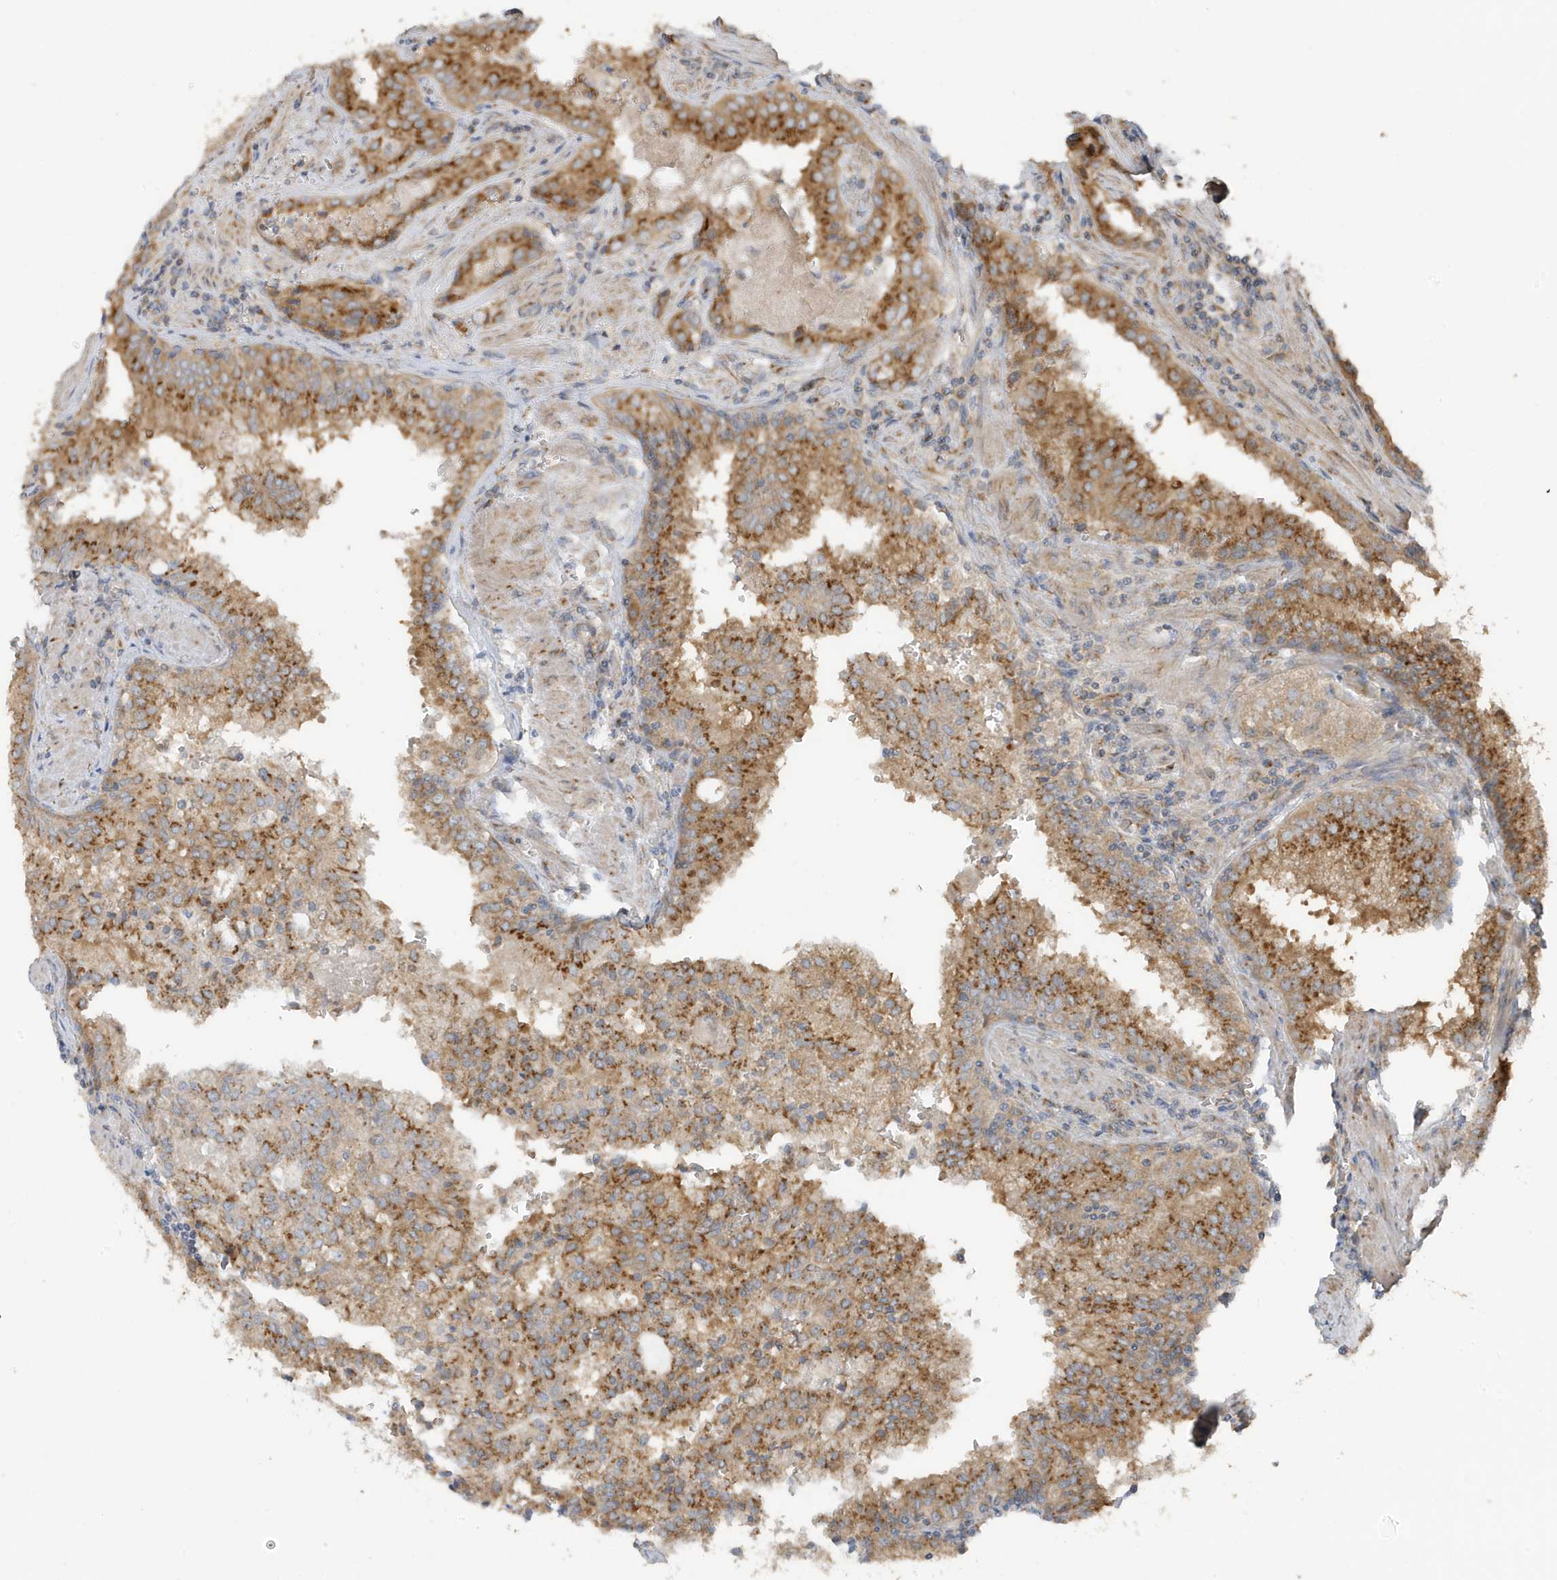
{"staining": {"intensity": "moderate", "quantity": ">75%", "location": "cytoplasmic/membranous"}, "tissue": "prostate cancer", "cell_type": "Tumor cells", "image_type": "cancer", "snomed": [{"axis": "morphology", "description": "Adenocarcinoma, High grade"}, {"axis": "topography", "description": "Prostate"}], "caption": "An image showing moderate cytoplasmic/membranous staining in about >75% of tumor cells in prostate cancer, as visualized by brown immunohistochemical staining.", "gene": "GOLGA4", "patient": {"sex": "male", "age": 68}}